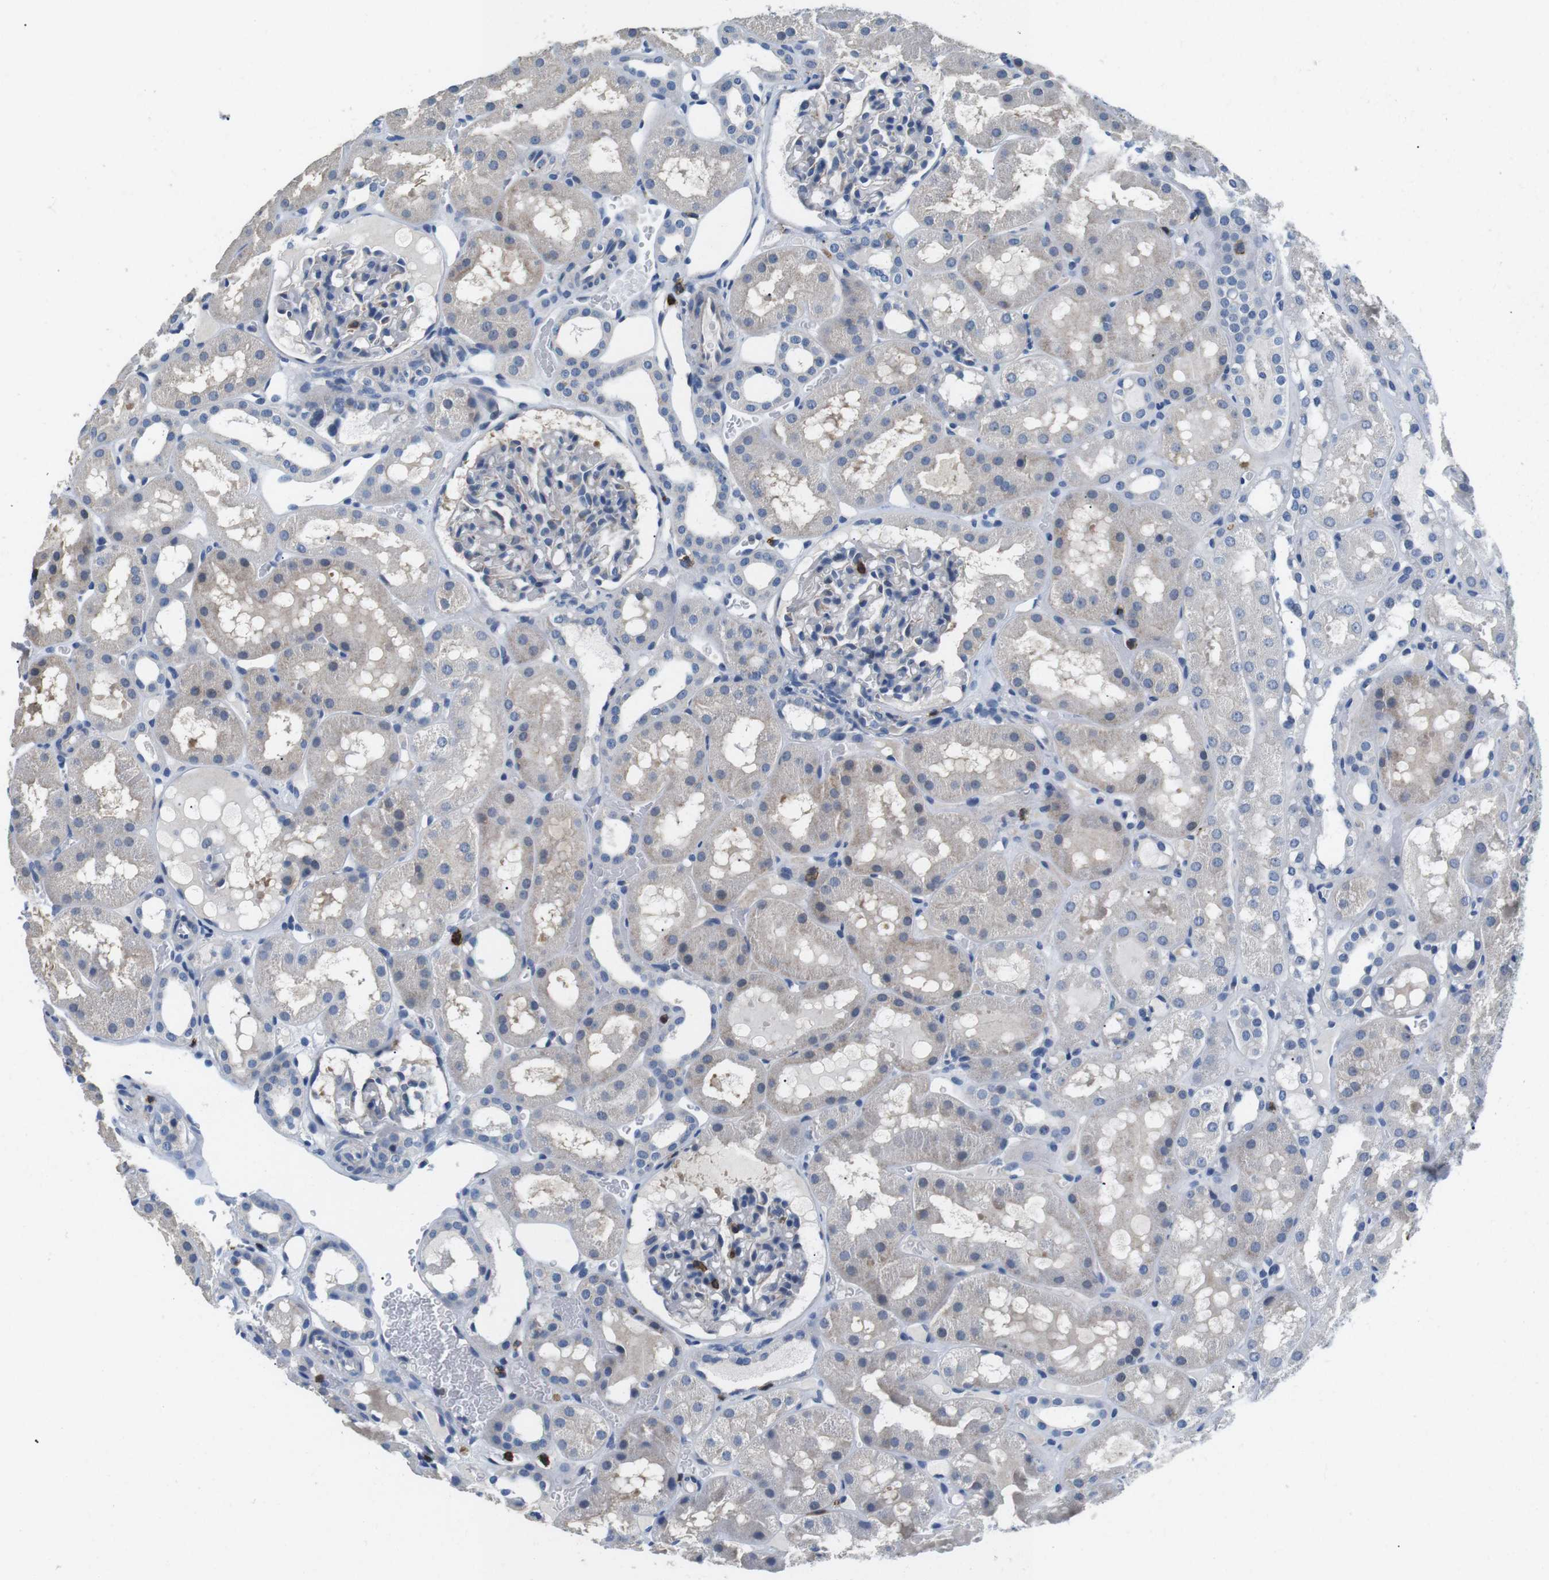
{"staining": {"intensity": "negative", "quantity": "none", "location": "none"}, "tissue": "kidney", "cell_type": "Cells in glomeruli", "image_type": "normal", "snomed": [{"axis": "morphology", "description": "Normal tissue, NOS"}, {"axis": "topography", "description": "Kidney"}, {"axis": "topography", "description": "Urinary bladder"}], "caption": "Micrograph shows no protein positivity in cells in glomeruli of benign kidney. The staining is performed using DAB brown chromogen with nuclei counter-stained in using hematoxylin.", "gene": "CD6", "patient": {"sex": "male", "age": 16}}